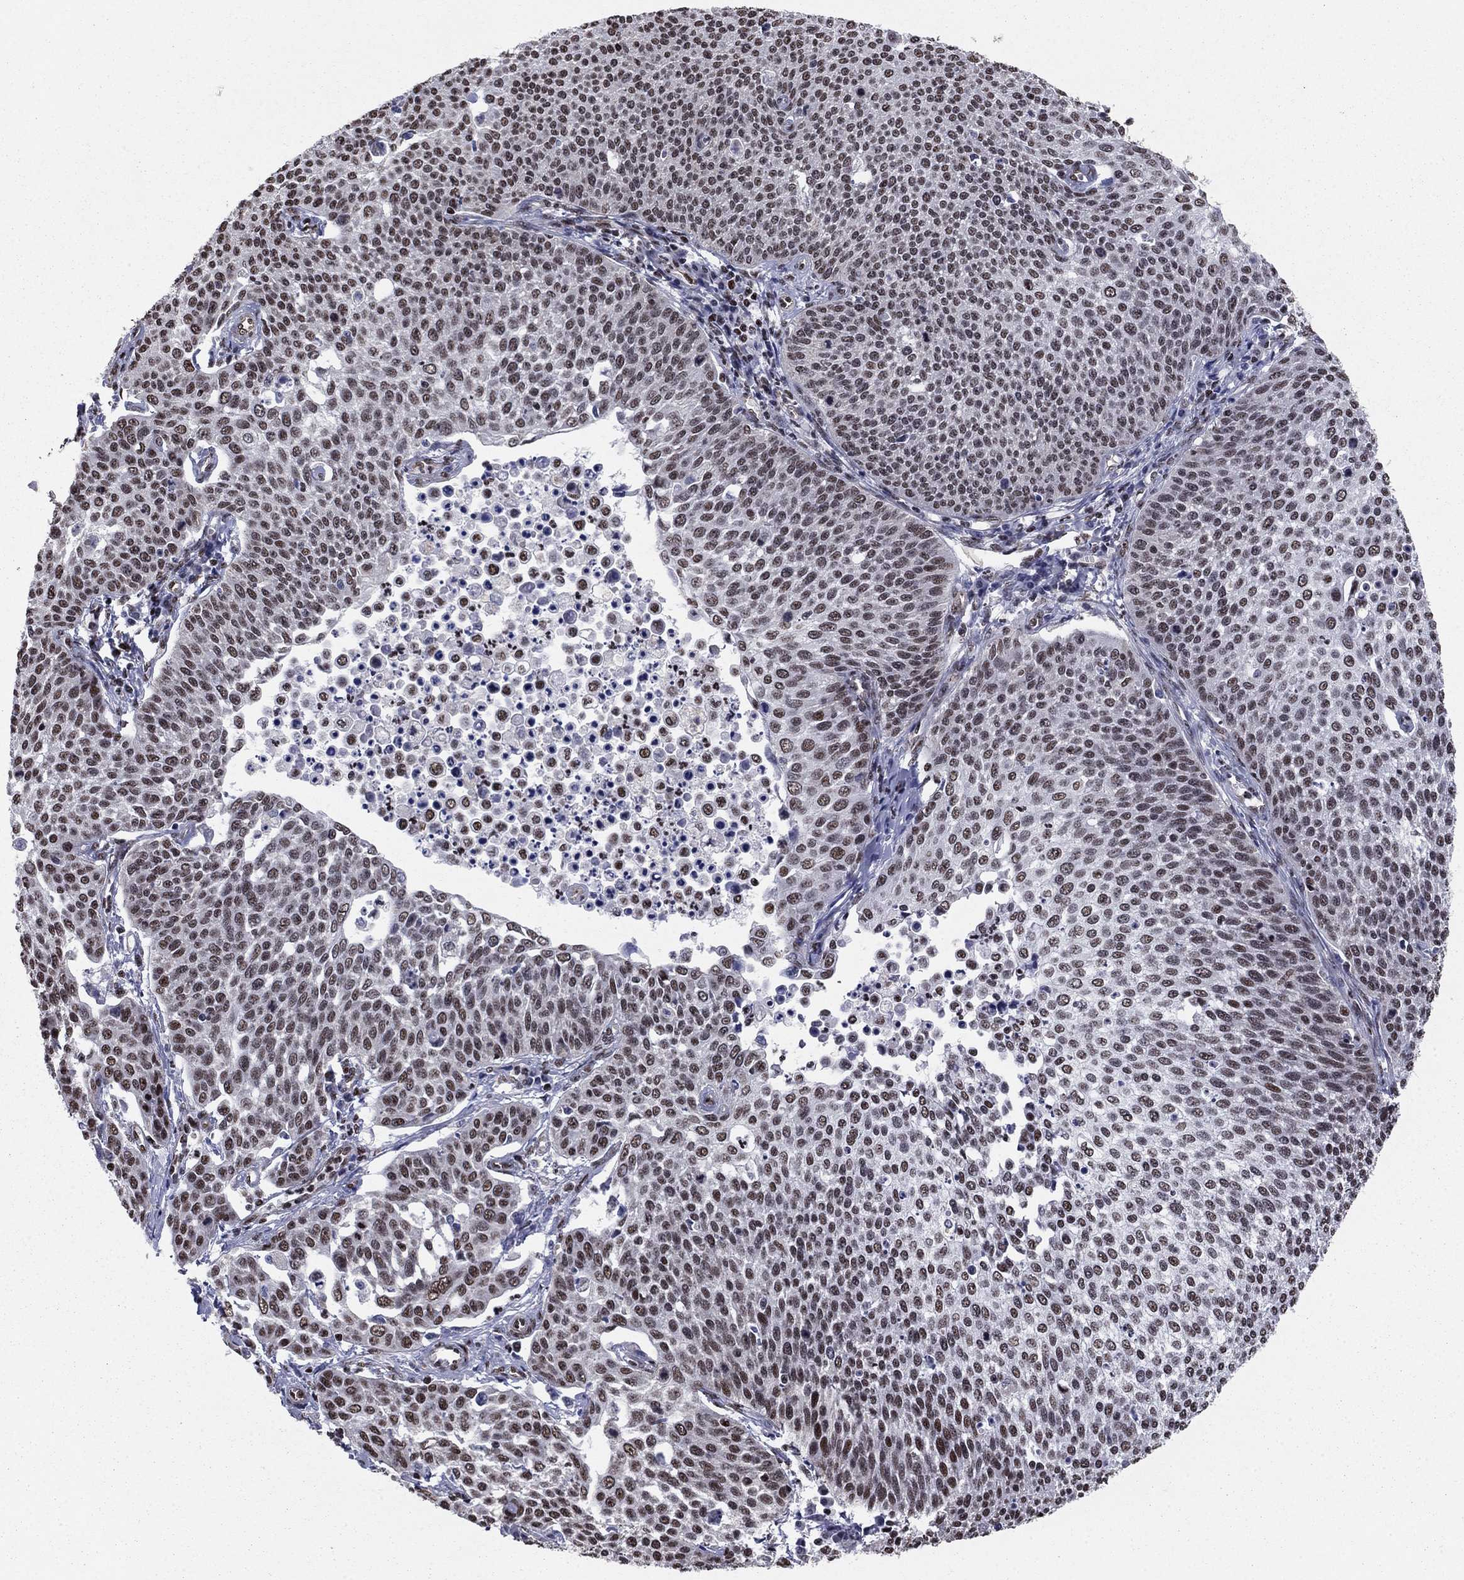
{"staining": {"intensity": "moderate", "quantity": "<25%", "location": "nuclear"}, "tissue": "cervical cancer", "cell_type": "Tumor cells", "image_type": "cancer", "snomed": [{"axis": "morphology", "description": "Squamous cell carcinoma, NOS"}, {"axis": "topography", "description": "Cervix"}], "caption": "Moderate nuclear positivity is seen in approximately <25% of tumor cells in cervical cancer.", "gene": "N4BP2", "patient": {"sex": "female", "age": 34}}